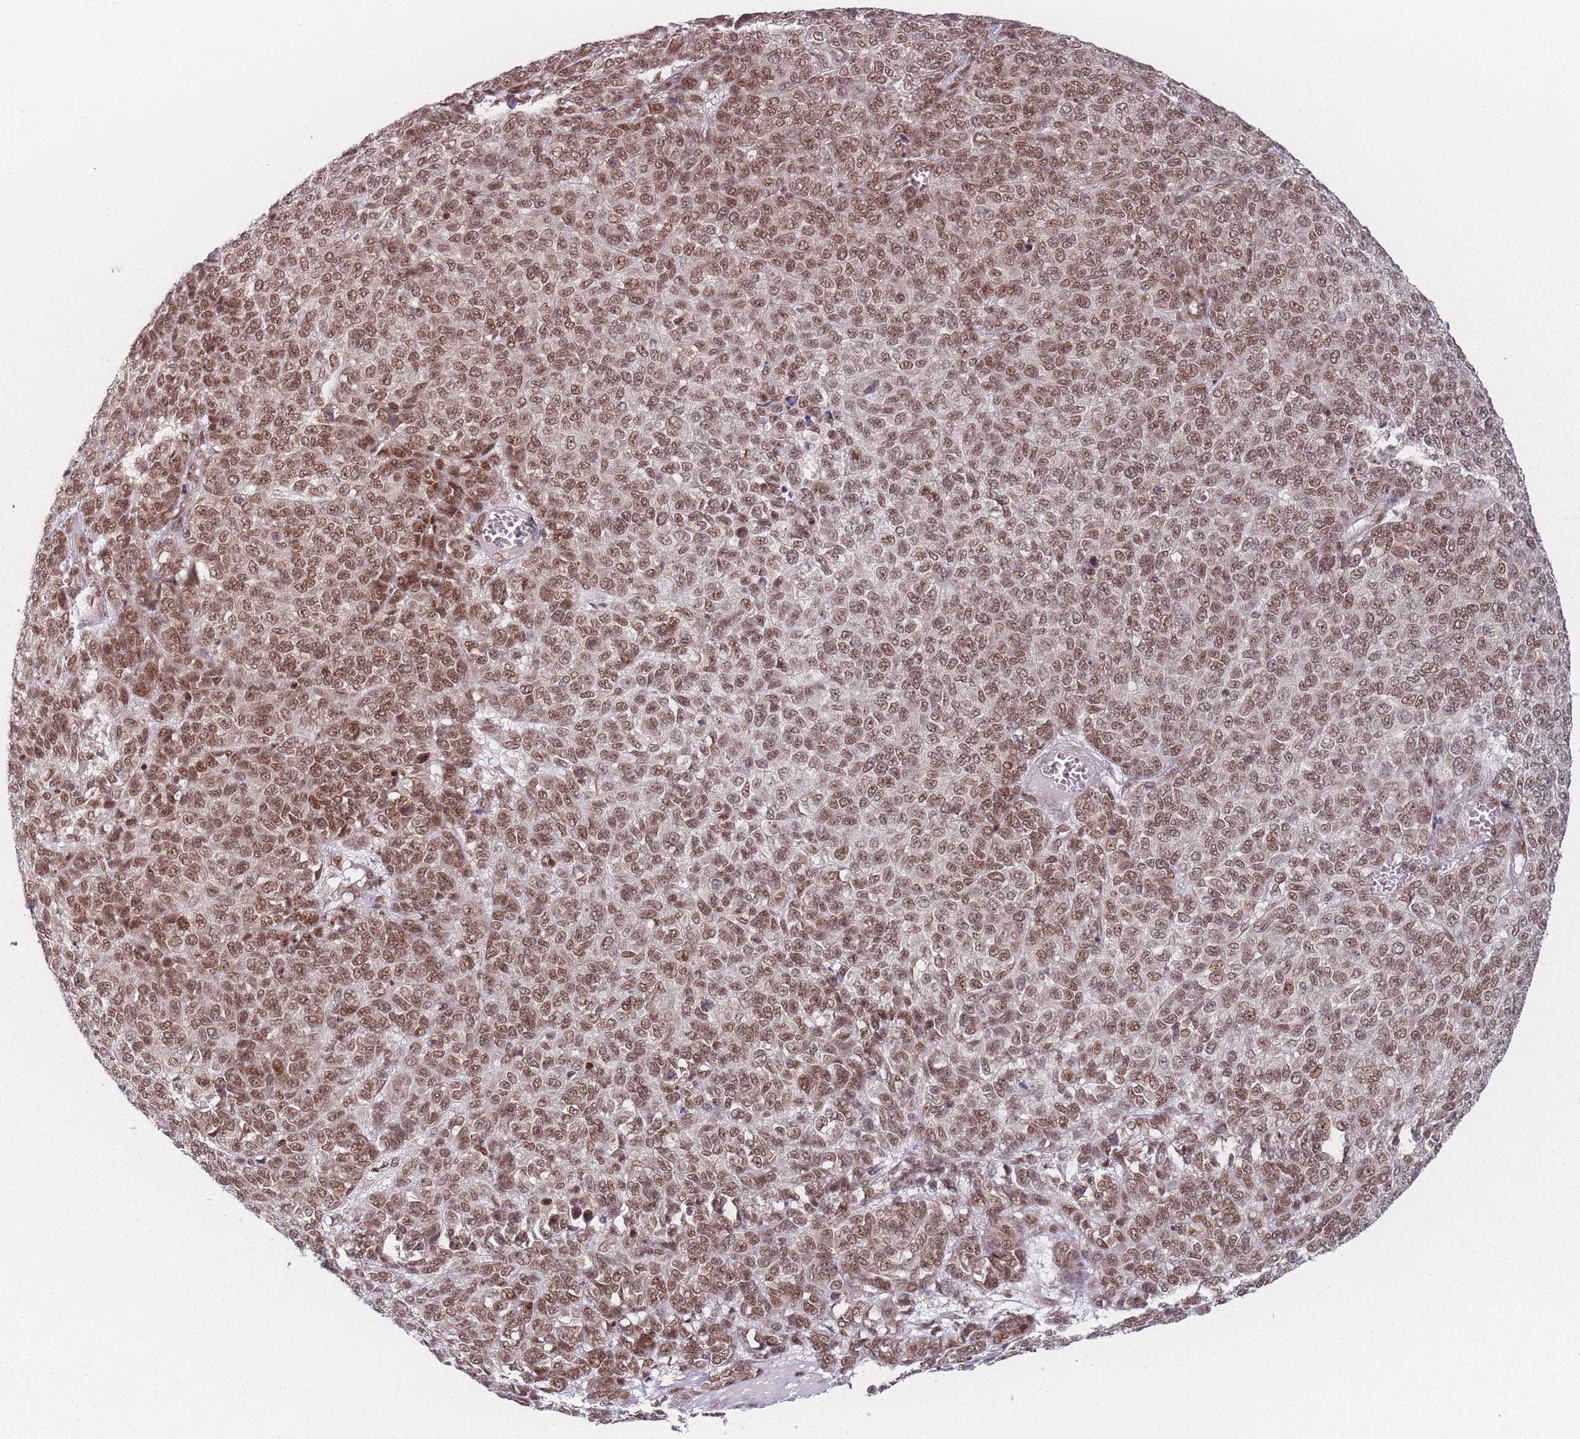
{"staining": {"intensity": "moderate", "quantity": ">75%", "location": "nuclear"}, "tissue": "melanoma", "cell_type": "Tumor cells", "image_type": "cancer", "snomed": [{"axis": "morphology", "description": "Malignant melanoma, NOS"}, {"axis": "topography", "description": "Skin"}], "caption": "There is medium levels of moderate nuclear expression in tumor cells of melanoma, as demonstrated by immunohistochemical staining (brown color).", "gene": "ZC3H14", "patient": {"sex": "male", "age": 49}}